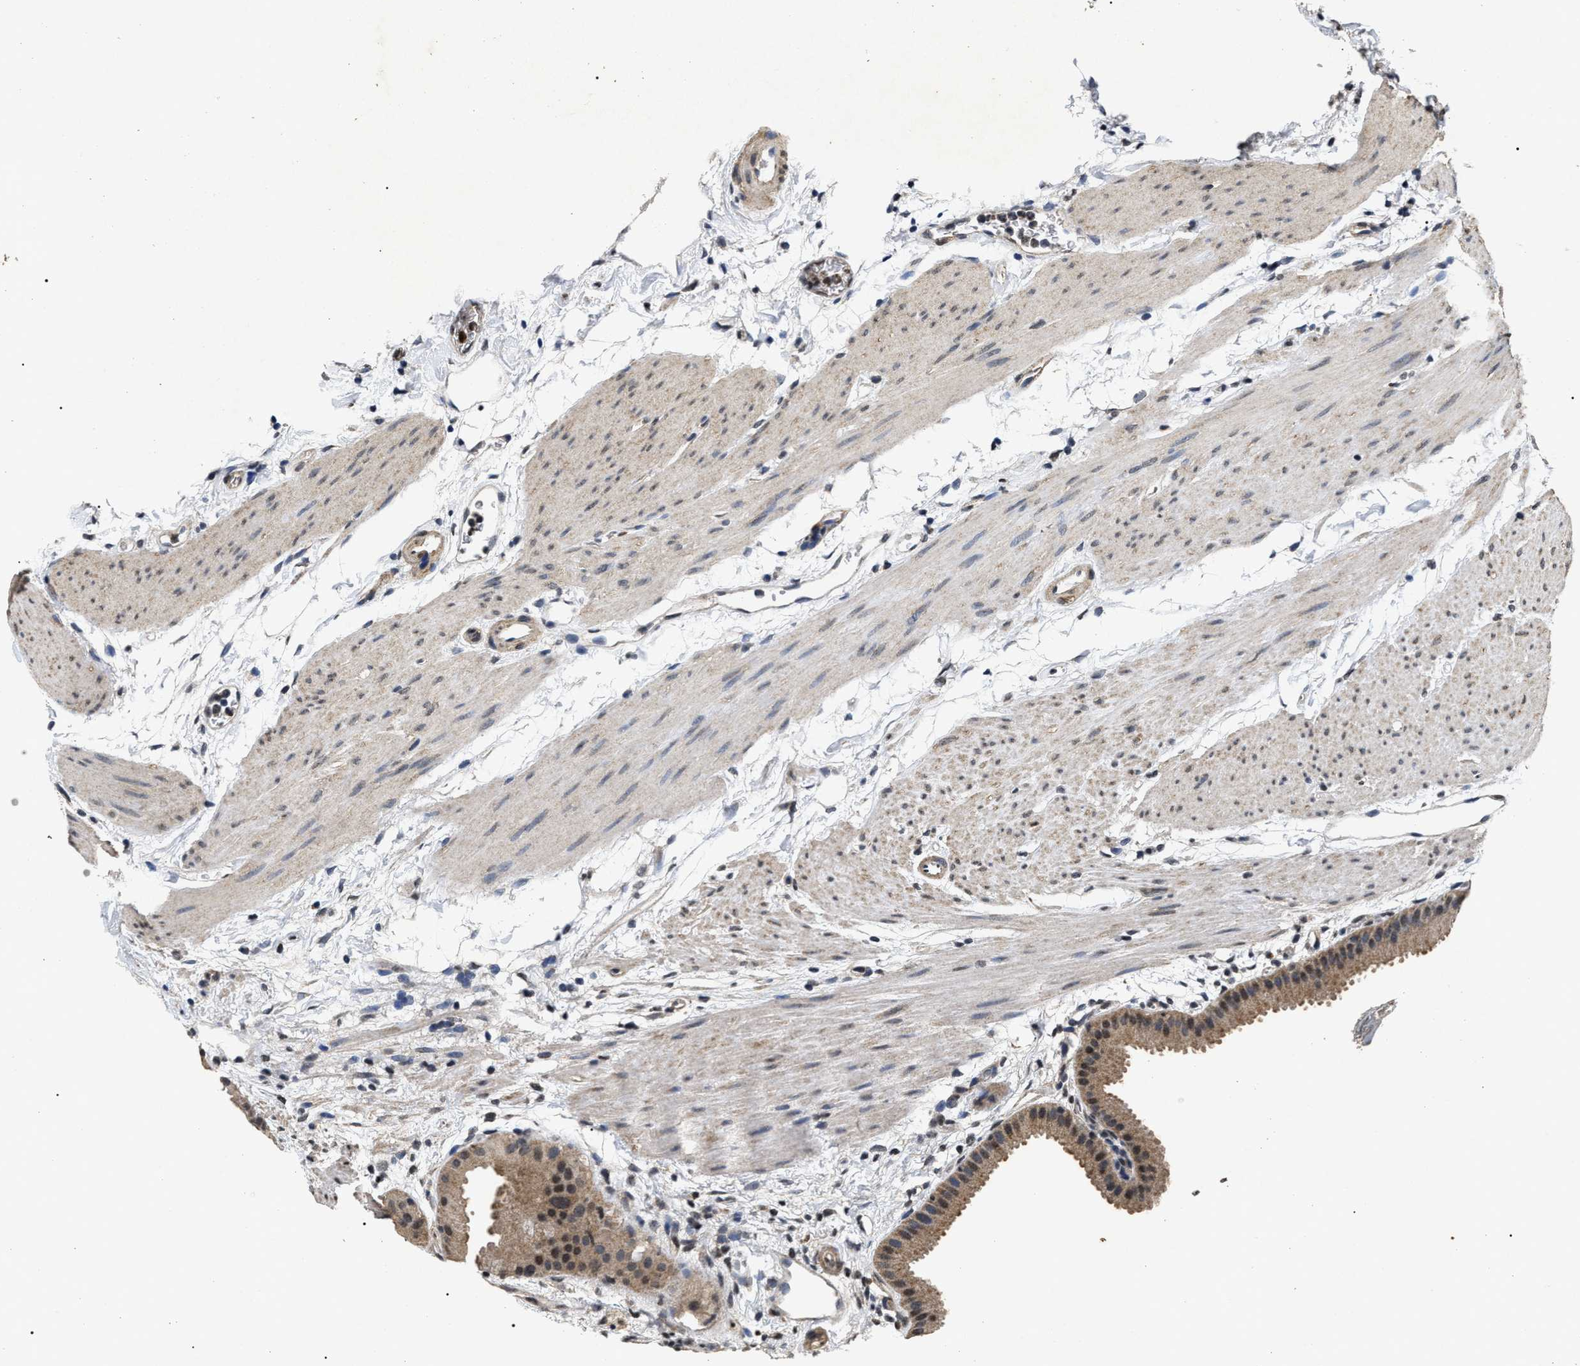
{"staining": {"intensity": "moderate", "quantity": "25%-75%", "location": "cytoplasmic/membranous,nuclear"}, "tissue": "gallbladder", "cell_type": "Glandular cells", "image_type": "normal", "snomed": [{"axis": "morphology", "description": "Normal tissue, NOS"}, {"axis": "topography", "description": "Gallbladder"}], "caption": "Unremarkable gallbladder displays moderate cytoplasmic/membranous,nuclear positivity in approximately 25%-75% of glandular cells, visualized by immunohistochemistry.", "gene": "ANP32E", "patient": {"sex": "female", "age": 64}}